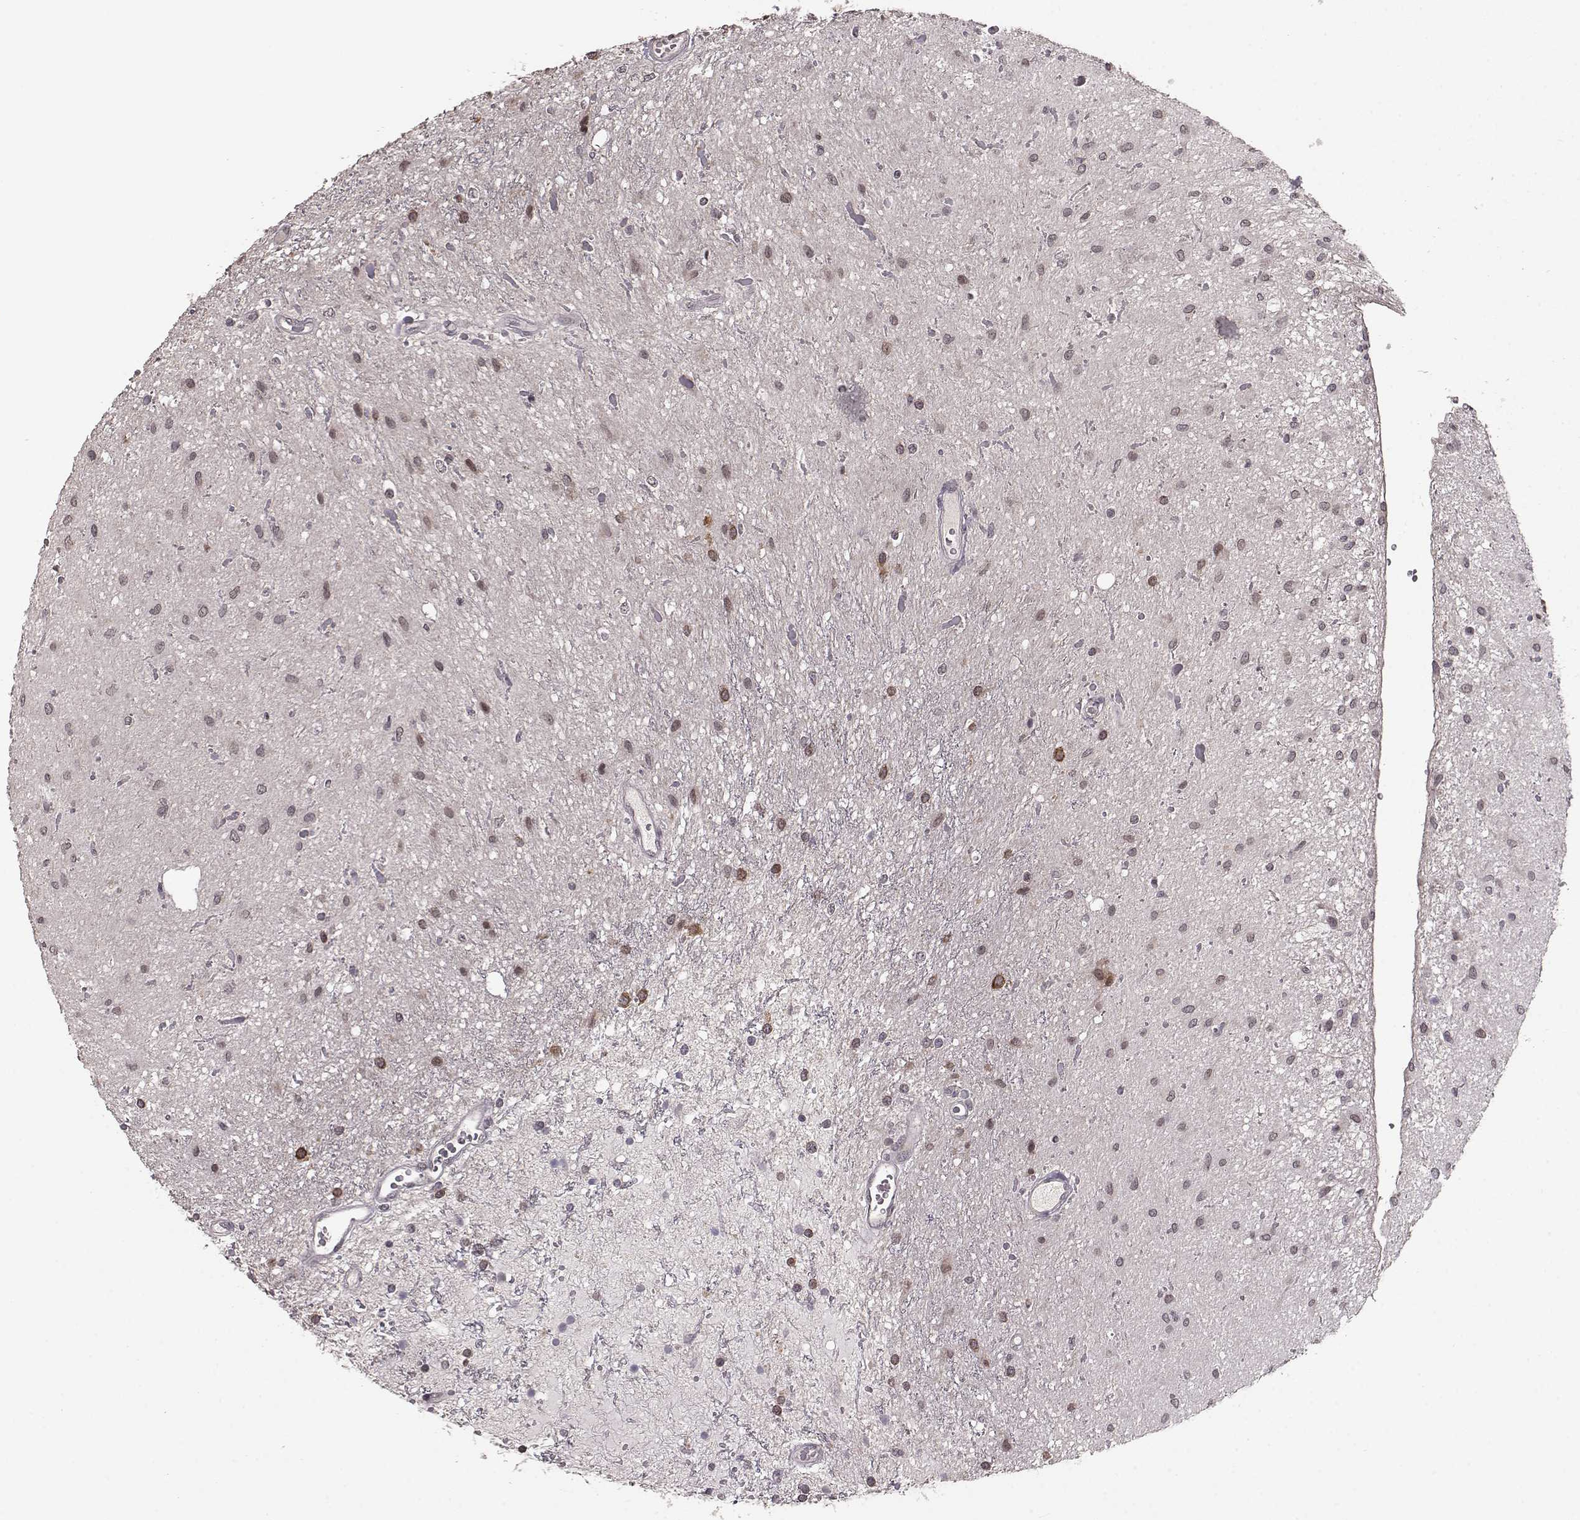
{"staining": {"intensity": "weak", "quantity": "25%-75%", "location": "cytoplasmic/membranous"}, "tissue": "glioma", "cell_type": "Tumor cells", "image_type": "cancer", "snomed": [{"axis": "morphology", "description": "Glioma, malignant, Low grade"}, {"axis": "topography", "description": "Cerebellum"}], "caption": "Low-grade glioma (malignant) stained with a protein marker displays weak staining in tumor cells.", "gene": "ELOVL5", "patient": {"sex": "female", "age": 14}}